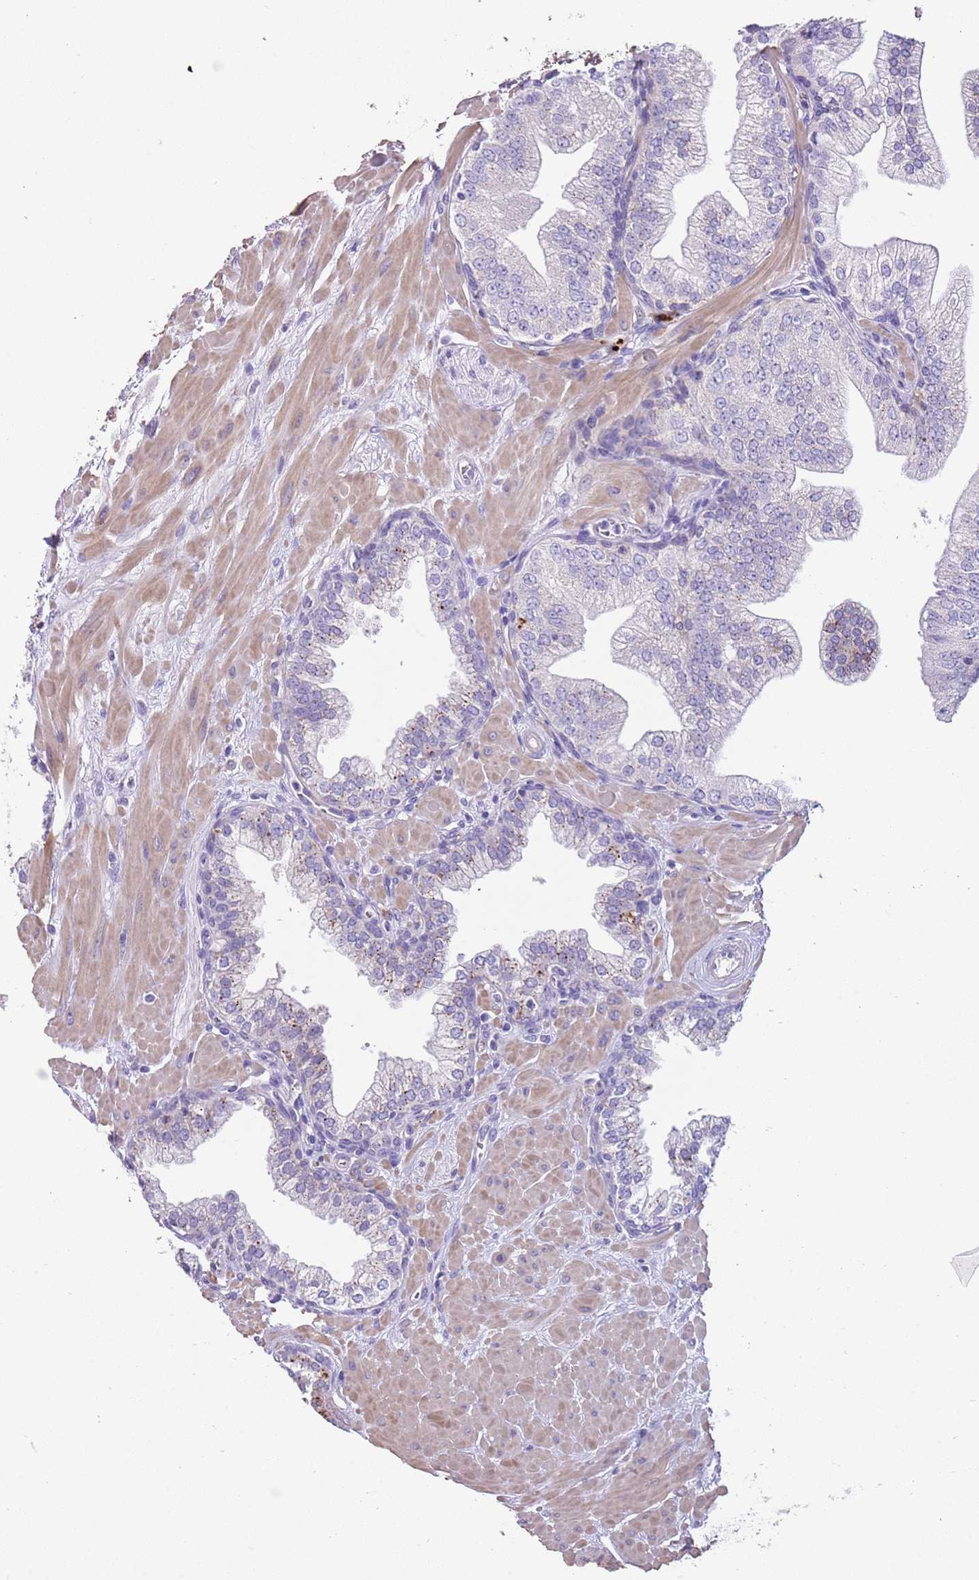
{"staining": {"intensity": "strong", "quantity": "<25%", "location": "cytoplasmic/membranous"}, "tissue": "prostate", "cell_type": "Glandular cells", "image_type": "normal", "snomed": [{"axis": "morphology", "description": "Normal tissue, NOS"}, {"axis": "topography", "description": "Prostate"}], "caption": "Brown immunohistochemical staining in unremarkable prostate demonstrates strong cytoplasmic/membranous staining in about <25% of glandular cells.", "gene": "LRRN3", "patient": {"sex": "male", "age": 60}}